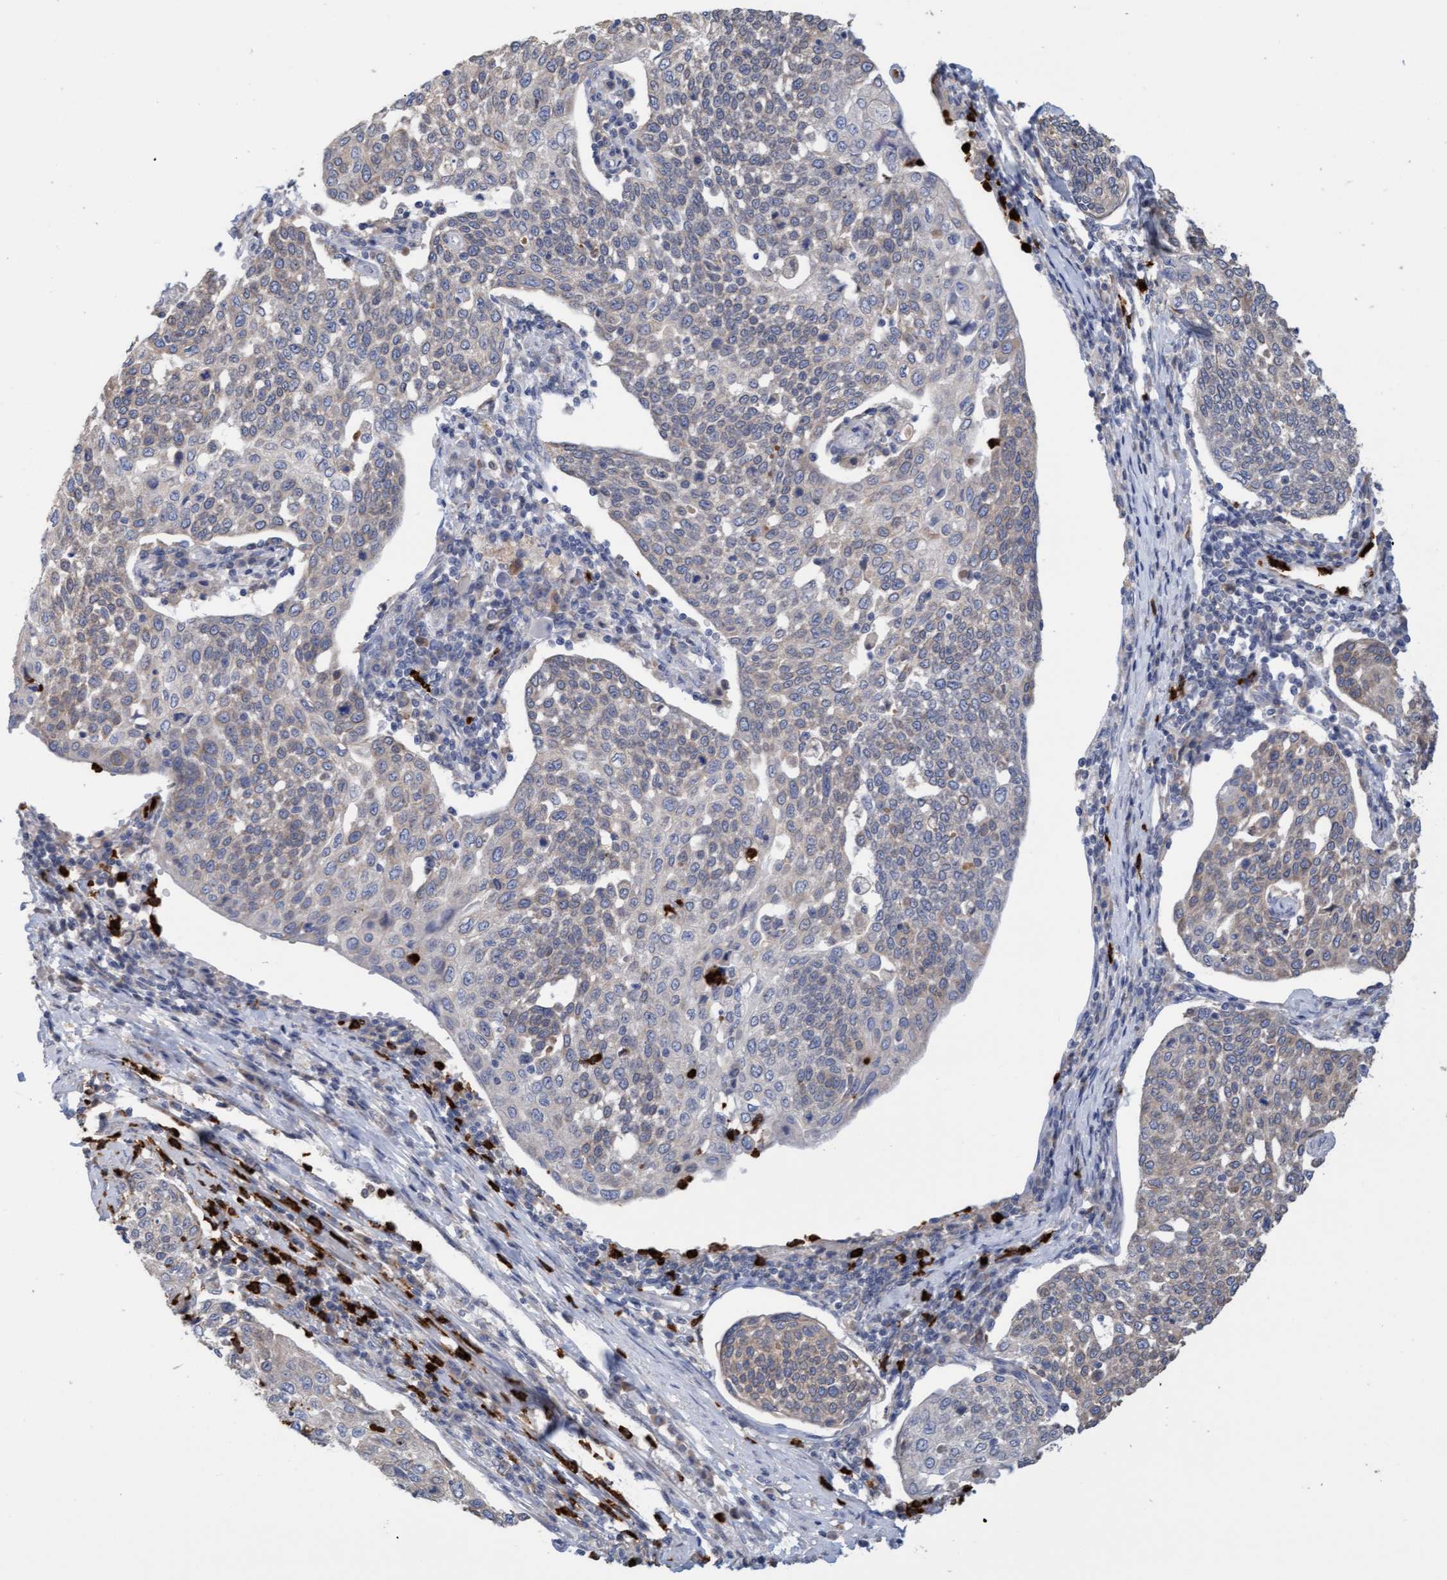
{"staining": {"intensity": "weak", "quantity": "<25%", "location": "cytoplasmic/membranous"}, "tissue": "cervical cancer", "cell_type": "Tumor cells", "image_type": "cancer", "snomed": [{"axis": "morphology", "description": "Squamous cell carcinoma, NOS"}, {"axis": "topography", "description": "Cervix"}], "caption": "An immunohistochemistry (IHC) histopathology image of cervical squamous cell carcinoma is shown. There is no staining in tumor cells of cervical squamous cell carcinoma.", "gene": "MMP8", "patient": {"sex": "female", "age": 34}}